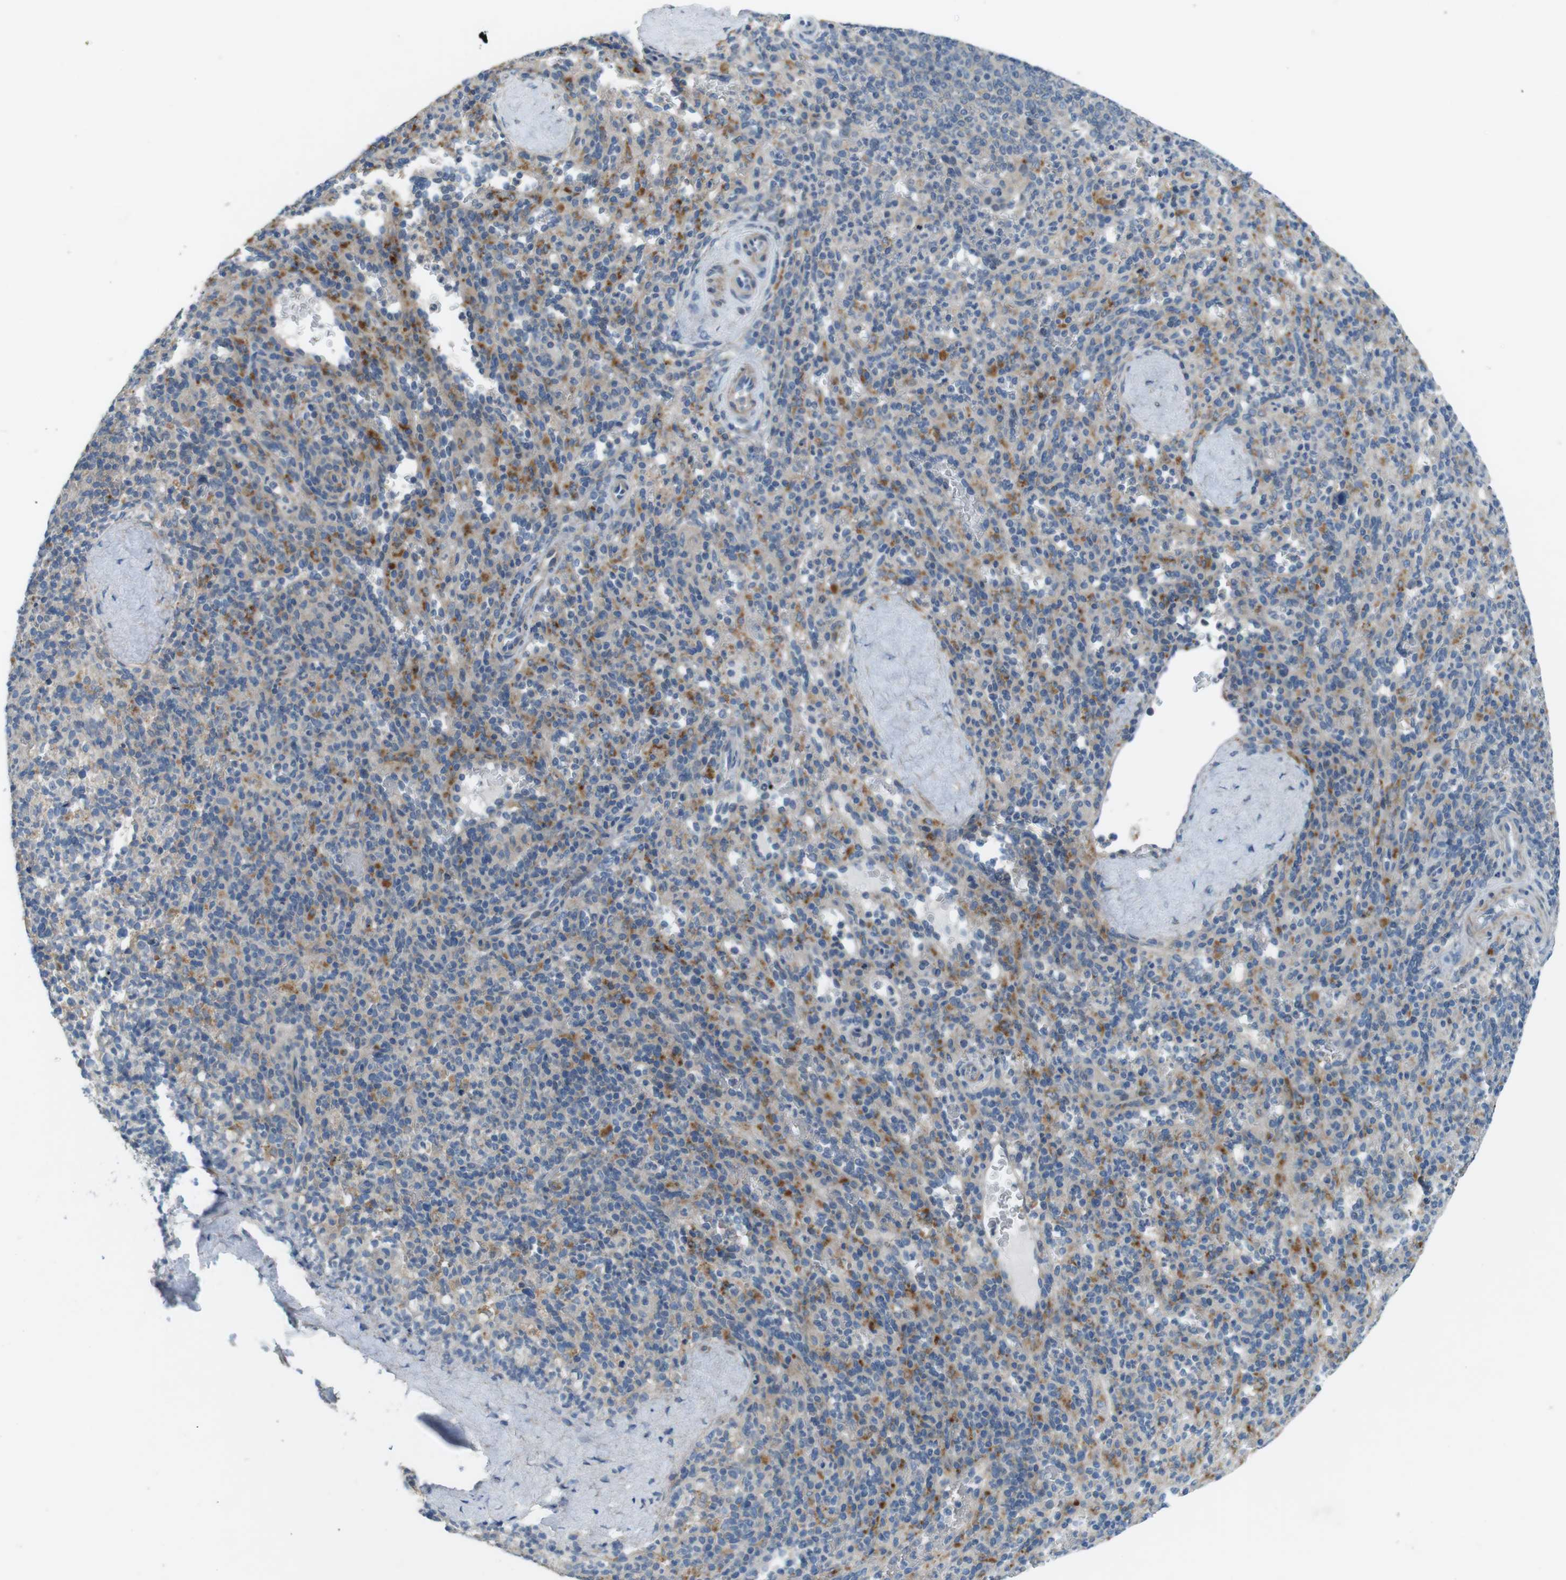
{"staining": {"intensity": "moderate", "quantity": "25%-75%", "location": "cytoplasmic/membranous"}, "tissue": "spleen", "cell_type": "Cells in red pulp", "image_type": "normal", "snomed": [{"axis": "morphology", "description": "Normal tissue, NOS"}, {"axis": "topography", "description": "Spleen"}], "caption": "Moderate cytoplasmic/membranous protein positivity is seen in approximately 25%-75% of cells in red pulp in spleen.", "gene": "TYW1", "patient": {"sex": "male", "age": 36}}